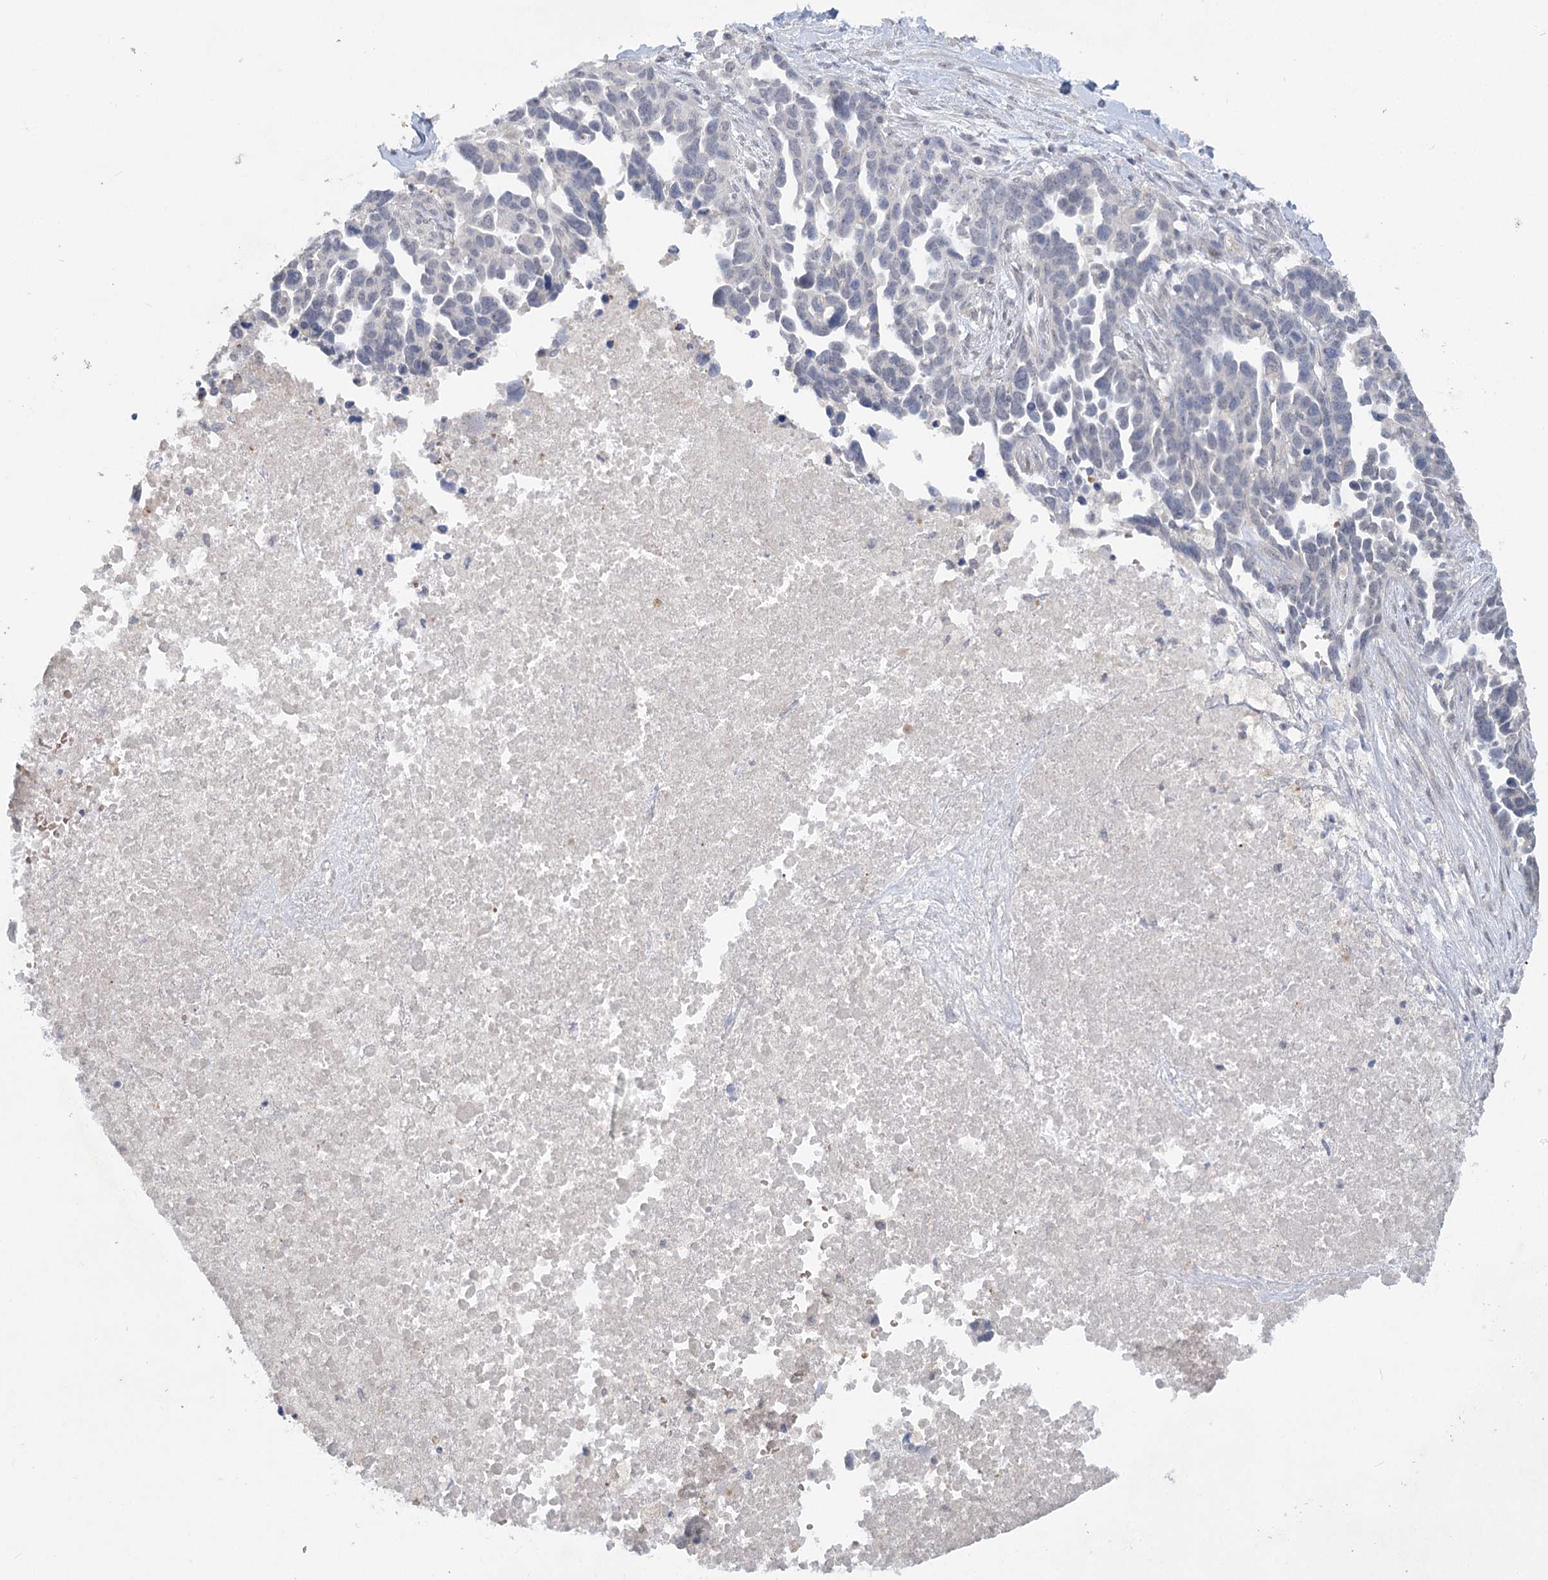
{"staining": {"intensity": "negative", "quantity": "none", "location": "none"}, "tissue": "ovarian cancer", "cell_type": "Tumor cells", "image_type": "cancer", "snomed": [{"axis": "morphology", "description": "Cystadenocarcinoma, serous, NOS"}, {"axis": "topography", "description": "Ovary"}], "caption": "A histopathology image of ovarian serous cystadenocarcinoma stained for a protein exhibits no brown staining in tumor cells.", "gene": "TRAF3IP1", "patient": {"sex": "female", "age": 54}}